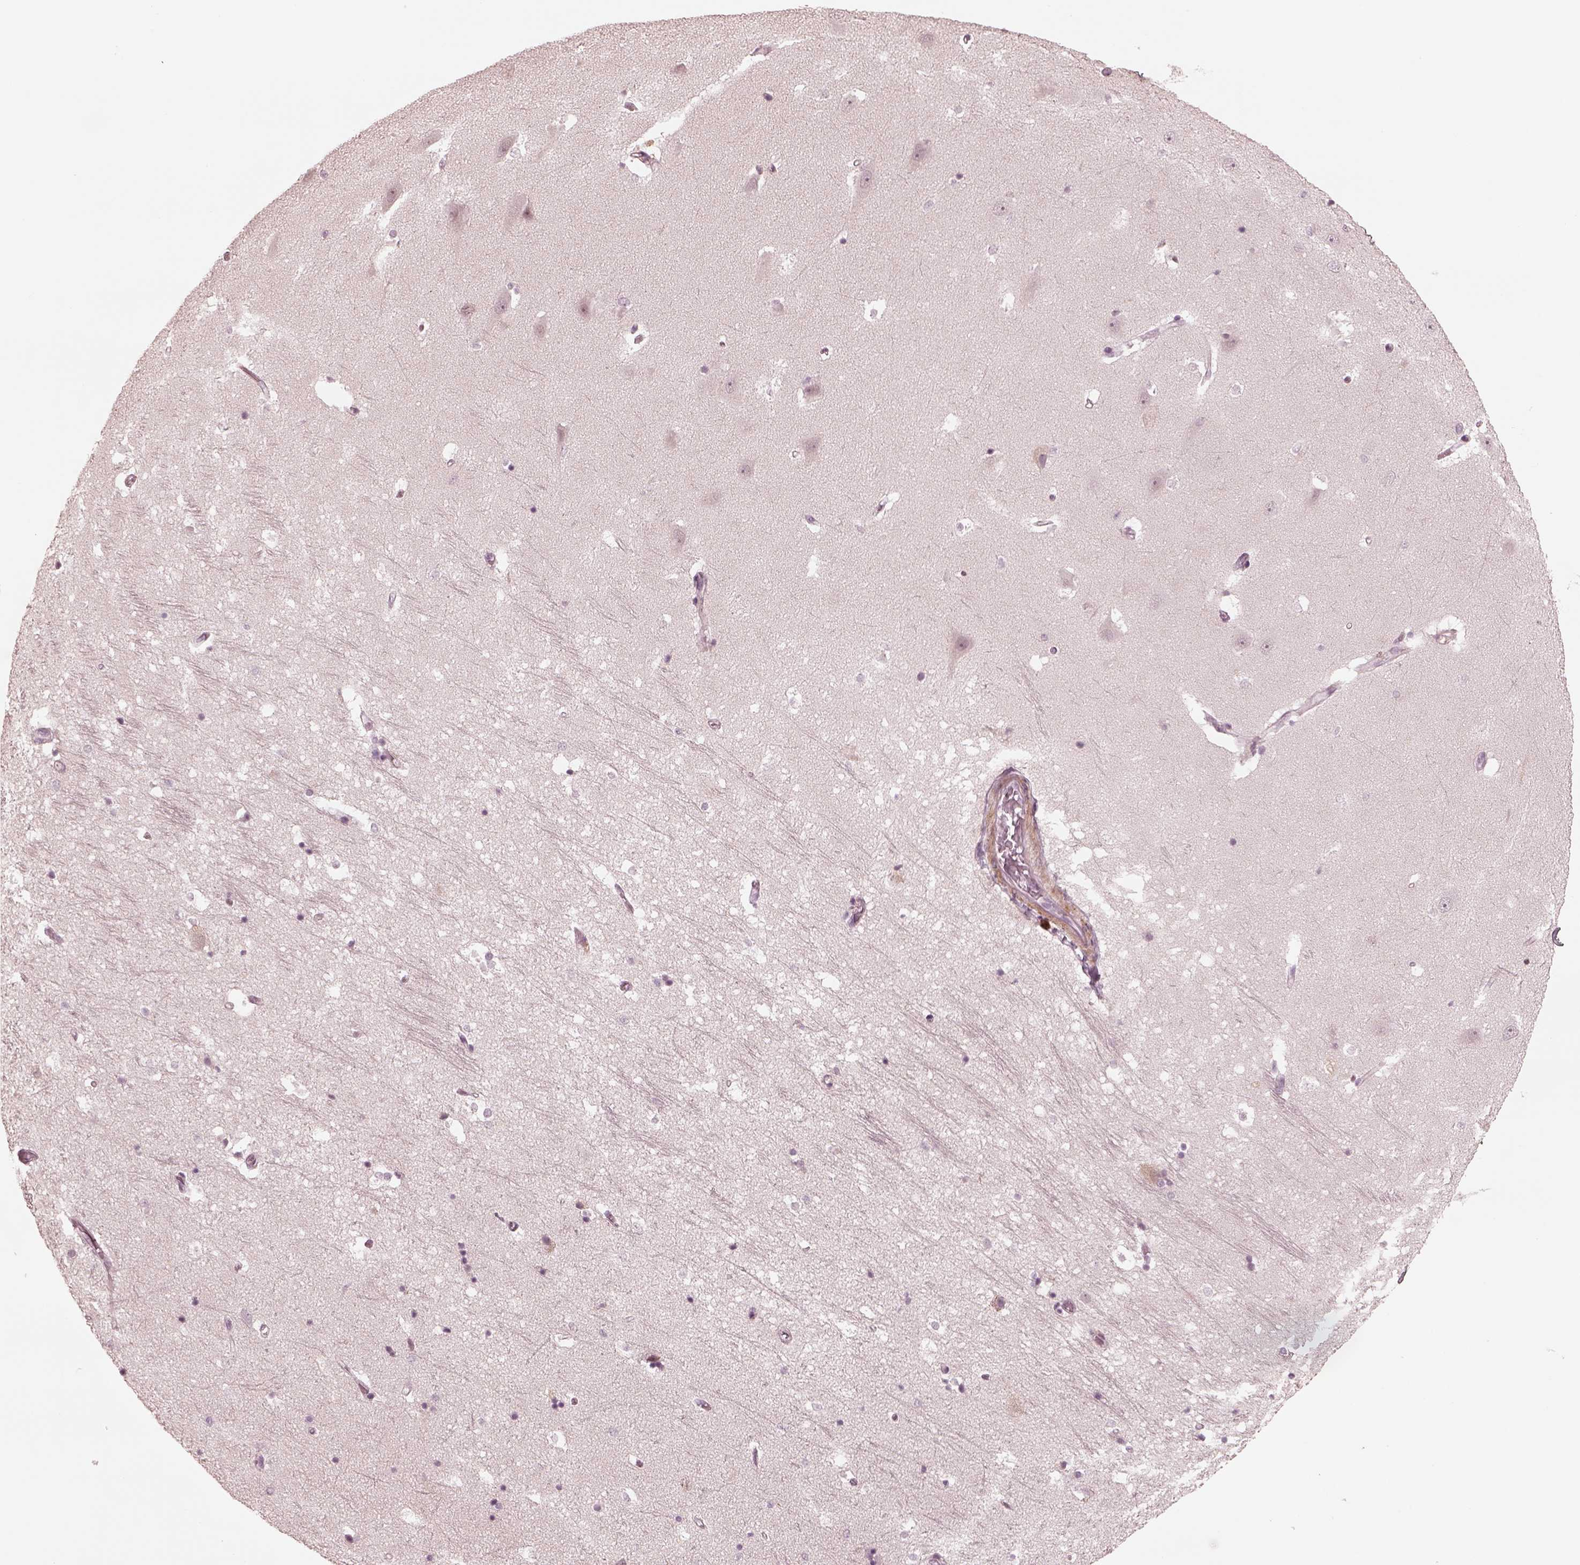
{"staining": {"intensity": "negative", "quantity": "none", "location": "none"}, "tissue": "hippocampus", "cell_type": "Glial cells", "image_type": "normal", "snomed": [{"axis": "morphology", "description": "Normal tissue, NOS"}, {"axis": "topography", "description": "Hippocampus"}], "caption": "Immunohistochemistry image of unremarkable human hippocampus stained for a protein (brown), which displays no staining in glial cells.", "gene": "CCDC170", "patient": {"sex": "male", "age": 44}}